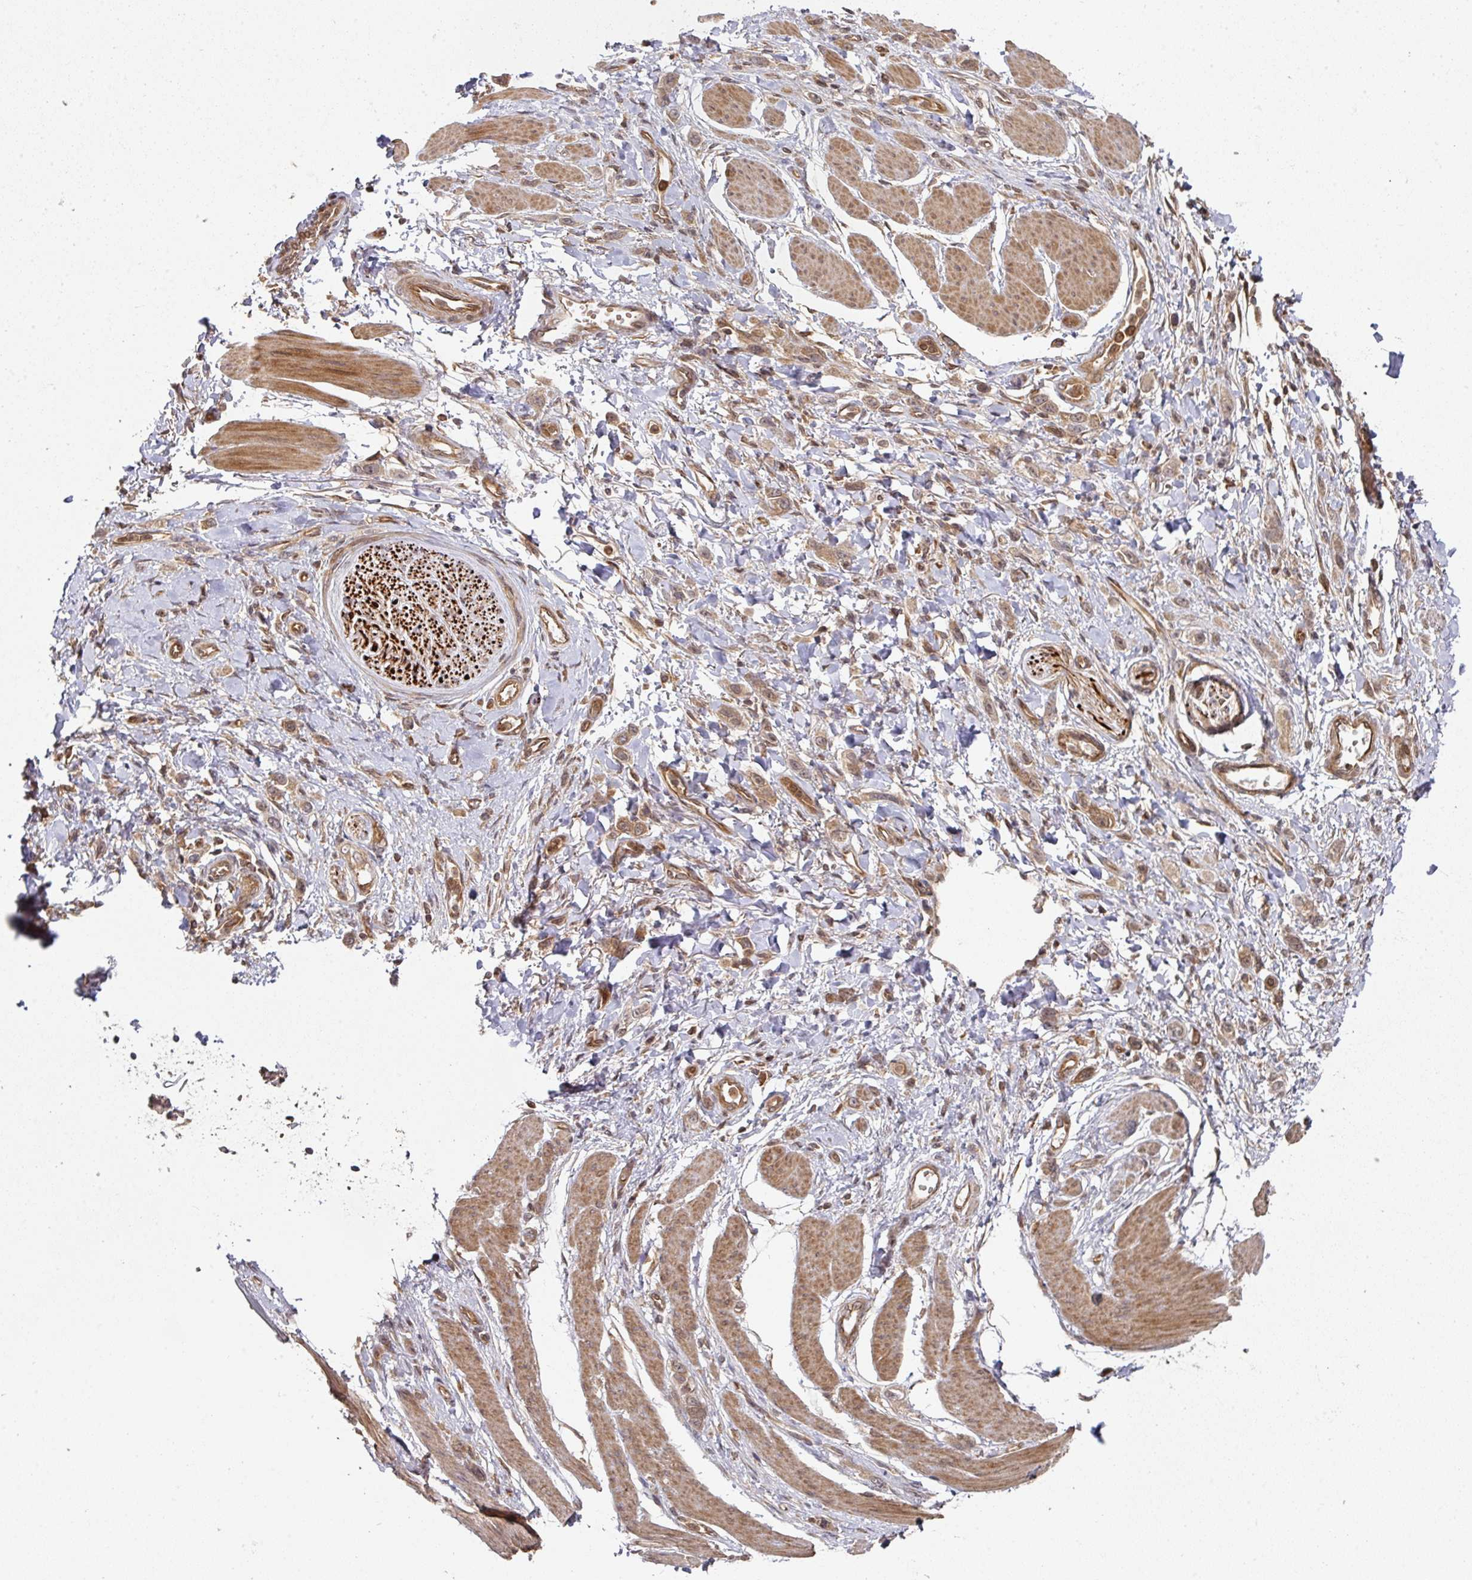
{"staining": {"intensity": "moderate", "quantity": ">75%", "location": "cytoplasmic/membranous"}, "tissue": "stomach cancer", "cell_type": "Tumor cells", "image_type": "cancer", "snomed": [{"axis": "morphology", "description": "Adenocarcinoma, NOS"}, {"axis": "topography", "description": "Stomach"}], "caption": "Immunohistochemical staining of human stomach adenocarcinoma demonstrates moderate cytoplasmic/membranous protein positivity in approximately >75% of tumor cells.", "gene": "EIF4EBP2", "patient": {"sex": "female", "age": 65}}